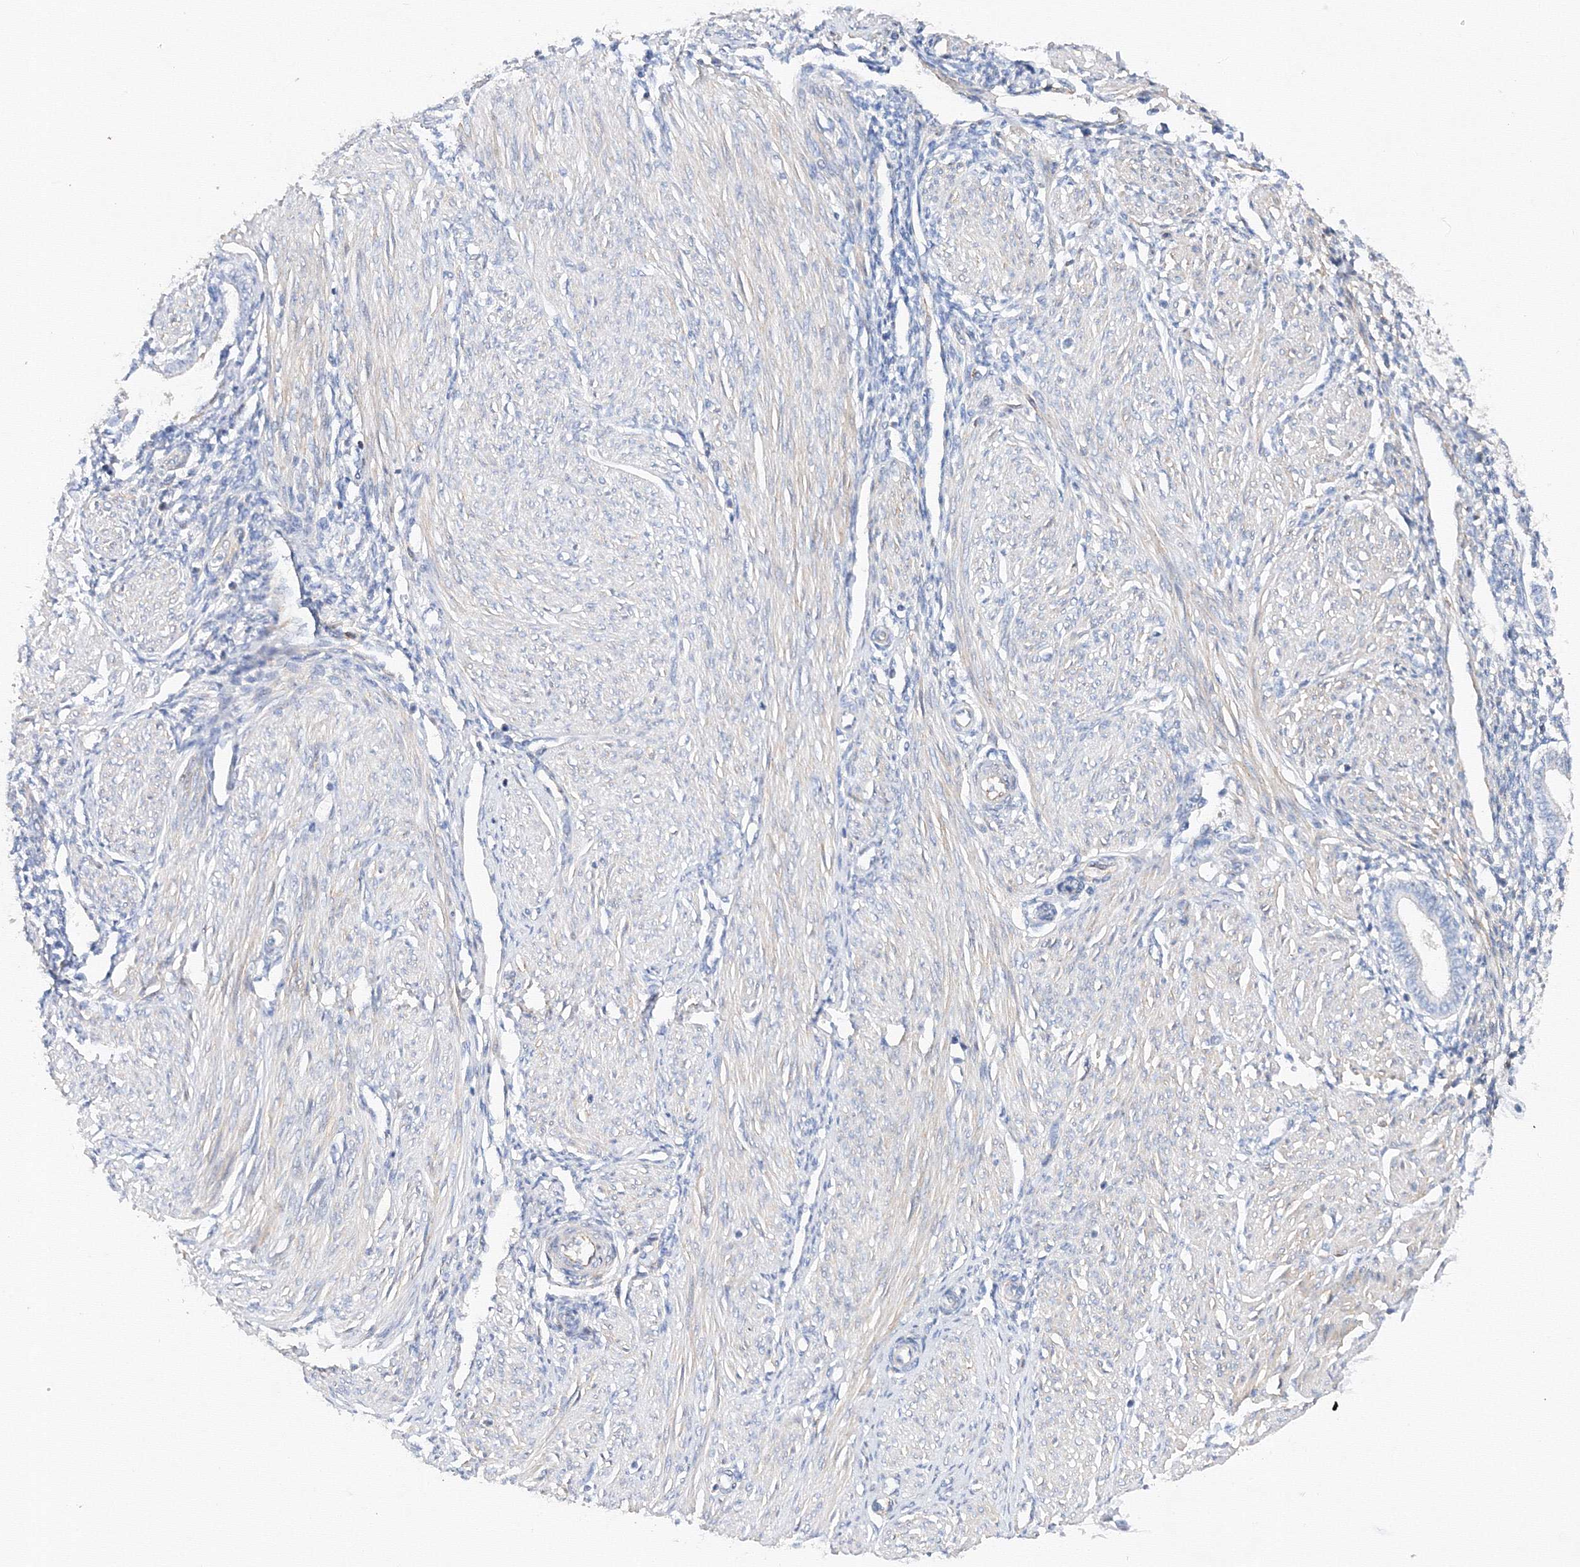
{"staining": {"intensity": "negative", "quantity": "none", "location": "none"}, "tissue": "endometrium", "cell_type": "Cells in endometrial stroma", "image_type": "normal", "snomed": [{"axis": "morphology", "description": "Normal tissue, NOS"}, {"axis": "topography", "description": "Endometrium"}], "caption": "Immunohistochemistry (IHC) of normal endometrium shows no expression in cells in endometrial stroma.", "gene": "DIS3L2", "patient": {"sex": "female", "age": 53}}